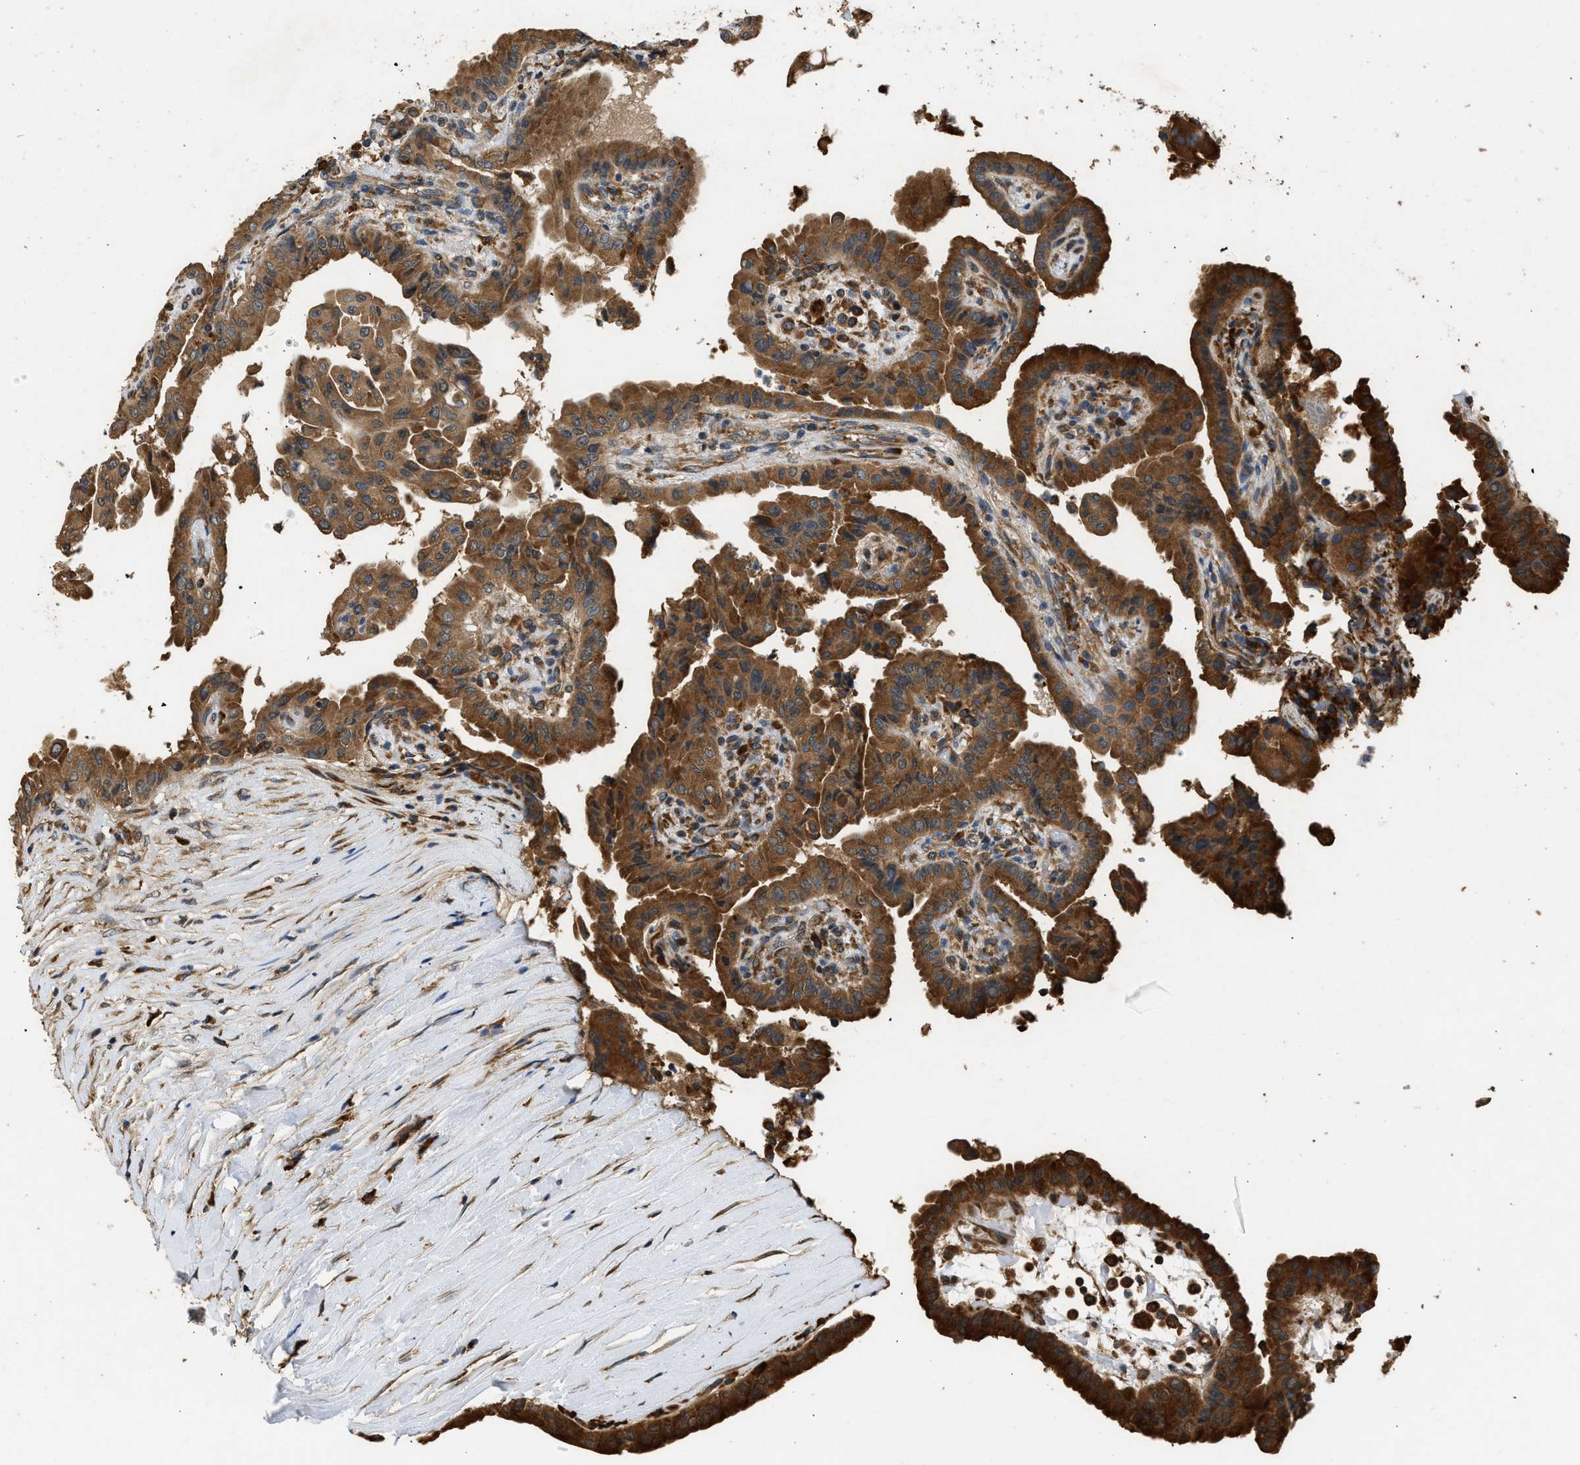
{"staining": {"intensity": "moderate", "quantity": ">75%", "location": "cytoplasmic/membranous"}, "tissue": "thyroid cancer", "cell_type": "Tumor cells", "image_type": "cancer", "snomed": [{"axis": "morphology", "description": "Papillary adenocarcinoma, NOS"}, {"axis": "topography", "description": "Thyroid gland"}], "caption": "A high-resolution micrograph shows immunohistochemistry (IHC) staining of thyroid cancer (papillary adenocarcinoma), which demonstrates moderate cytoplasmic/membranous expression in approximately >75% of tumor cells. The protein is shown in brown color, while the nuclei are stained blue.", "gene": "SLC36A4", "patient": {"sex": "male", "age": 33}}